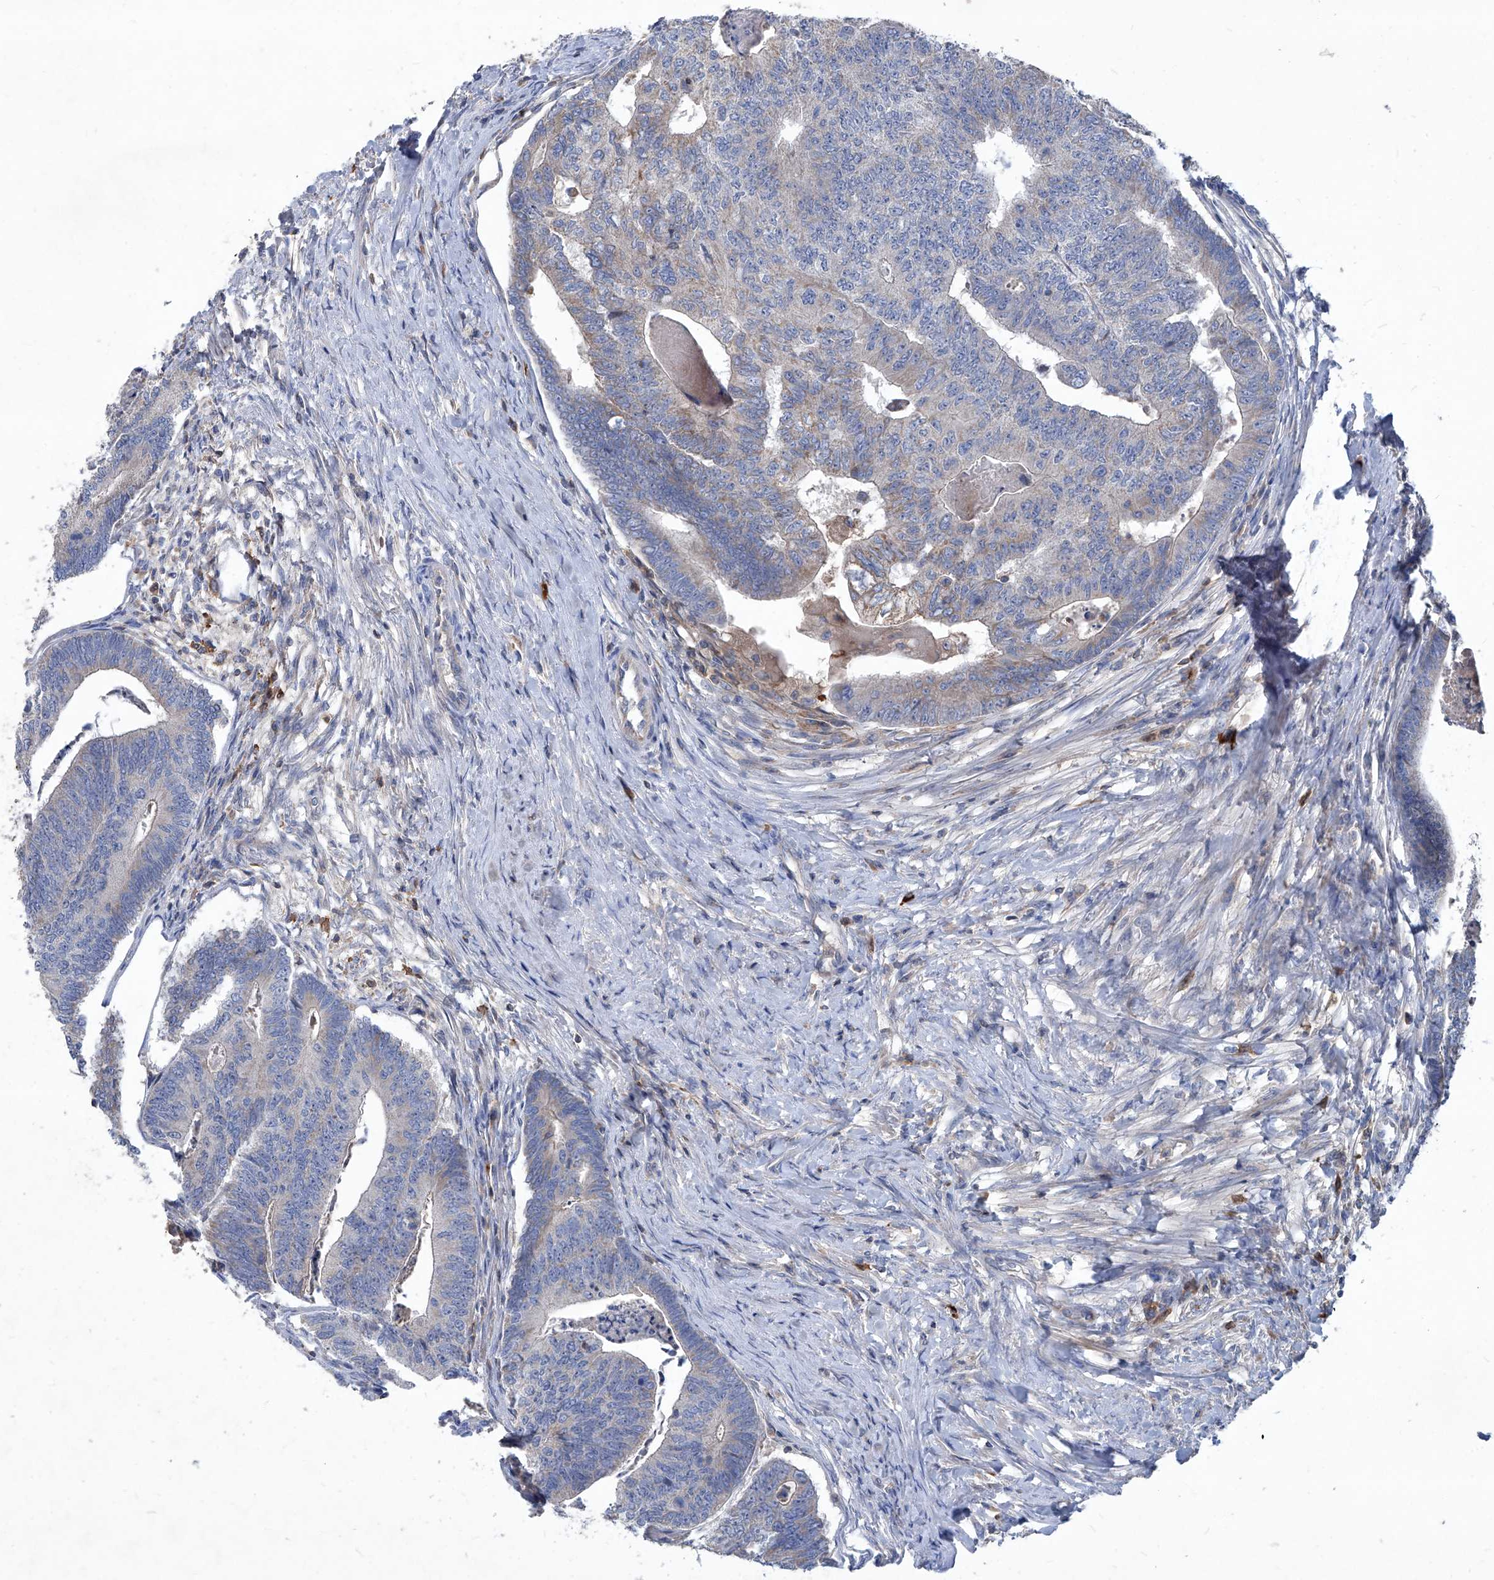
{"staining": {"intensity": "negative", "quantity": "none", "location": "none"}, "tissue": "colorectal cancer", "cell_type": "Tumor cells", "image_type": "cancer", "snomed": [{"axis": "morphology", "description": "Adenocarcinoma, NOS"}, {"axis": "topography", "description": "Colon"}], "caption": "Histopathology image shows no protein expression in tumor cells of adenocarcinoma (colorectal) tissue. (DAB immunohistochemistry (IHC) visualized using brightfield microscopy, high magnification).", "gene": "EPHA8", "patient": {"sex": "female", "age": 67}}